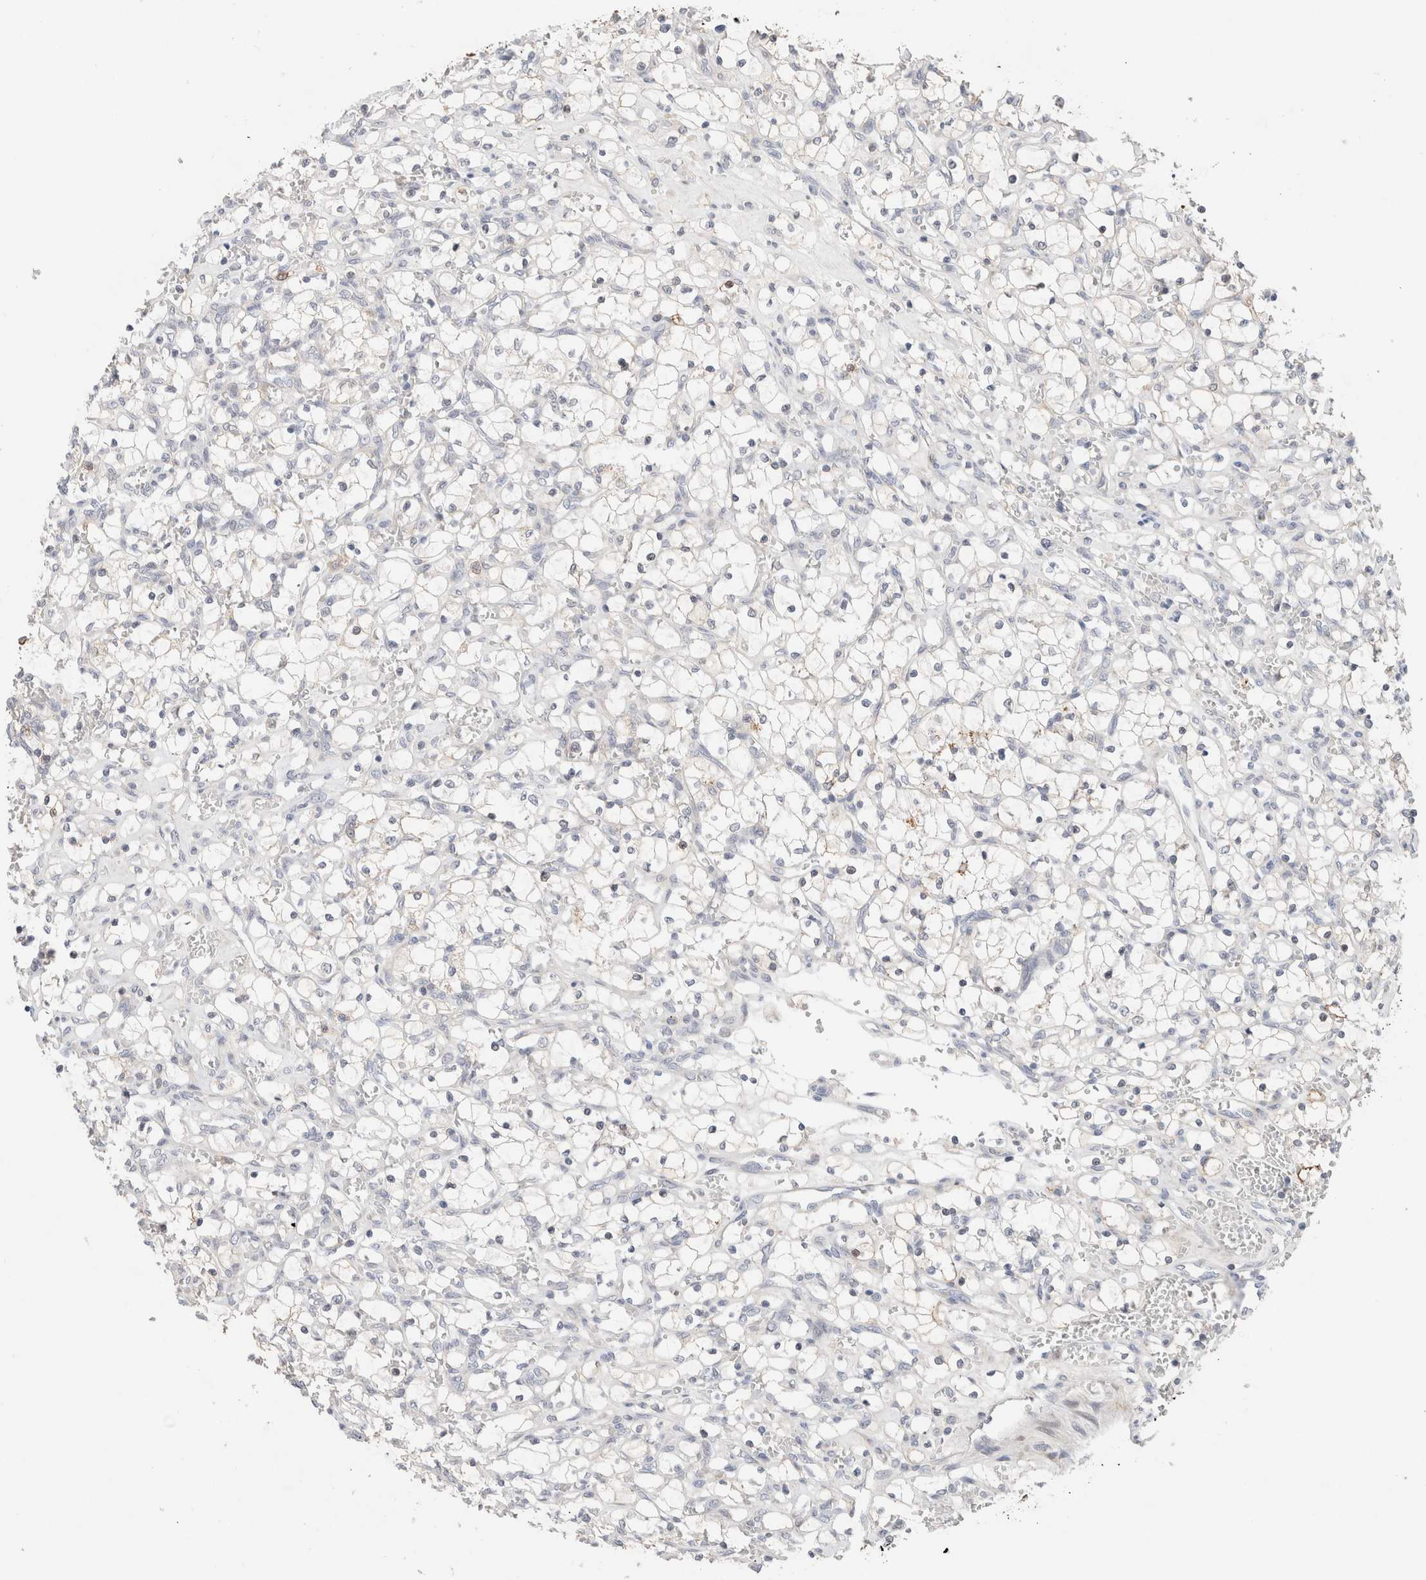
{"staining": {"intensity": "negative", "quantity": "none", "location": "none"}, "tissue": "renal cancer", "cell_type": "Tumor cells", "image_type": "cancer", "snomed": [{"axis": "morphology", "description": "Adenocarcinoma, NOS"}, {"axis": "topography", "description": "Kidney"}], "caption": "Protein analysis of renal adenocarcinoma demonstrates no significant expression in tumor cells.", "gene": "ERI3", "patient": {"sex": "female", "age": 69}}